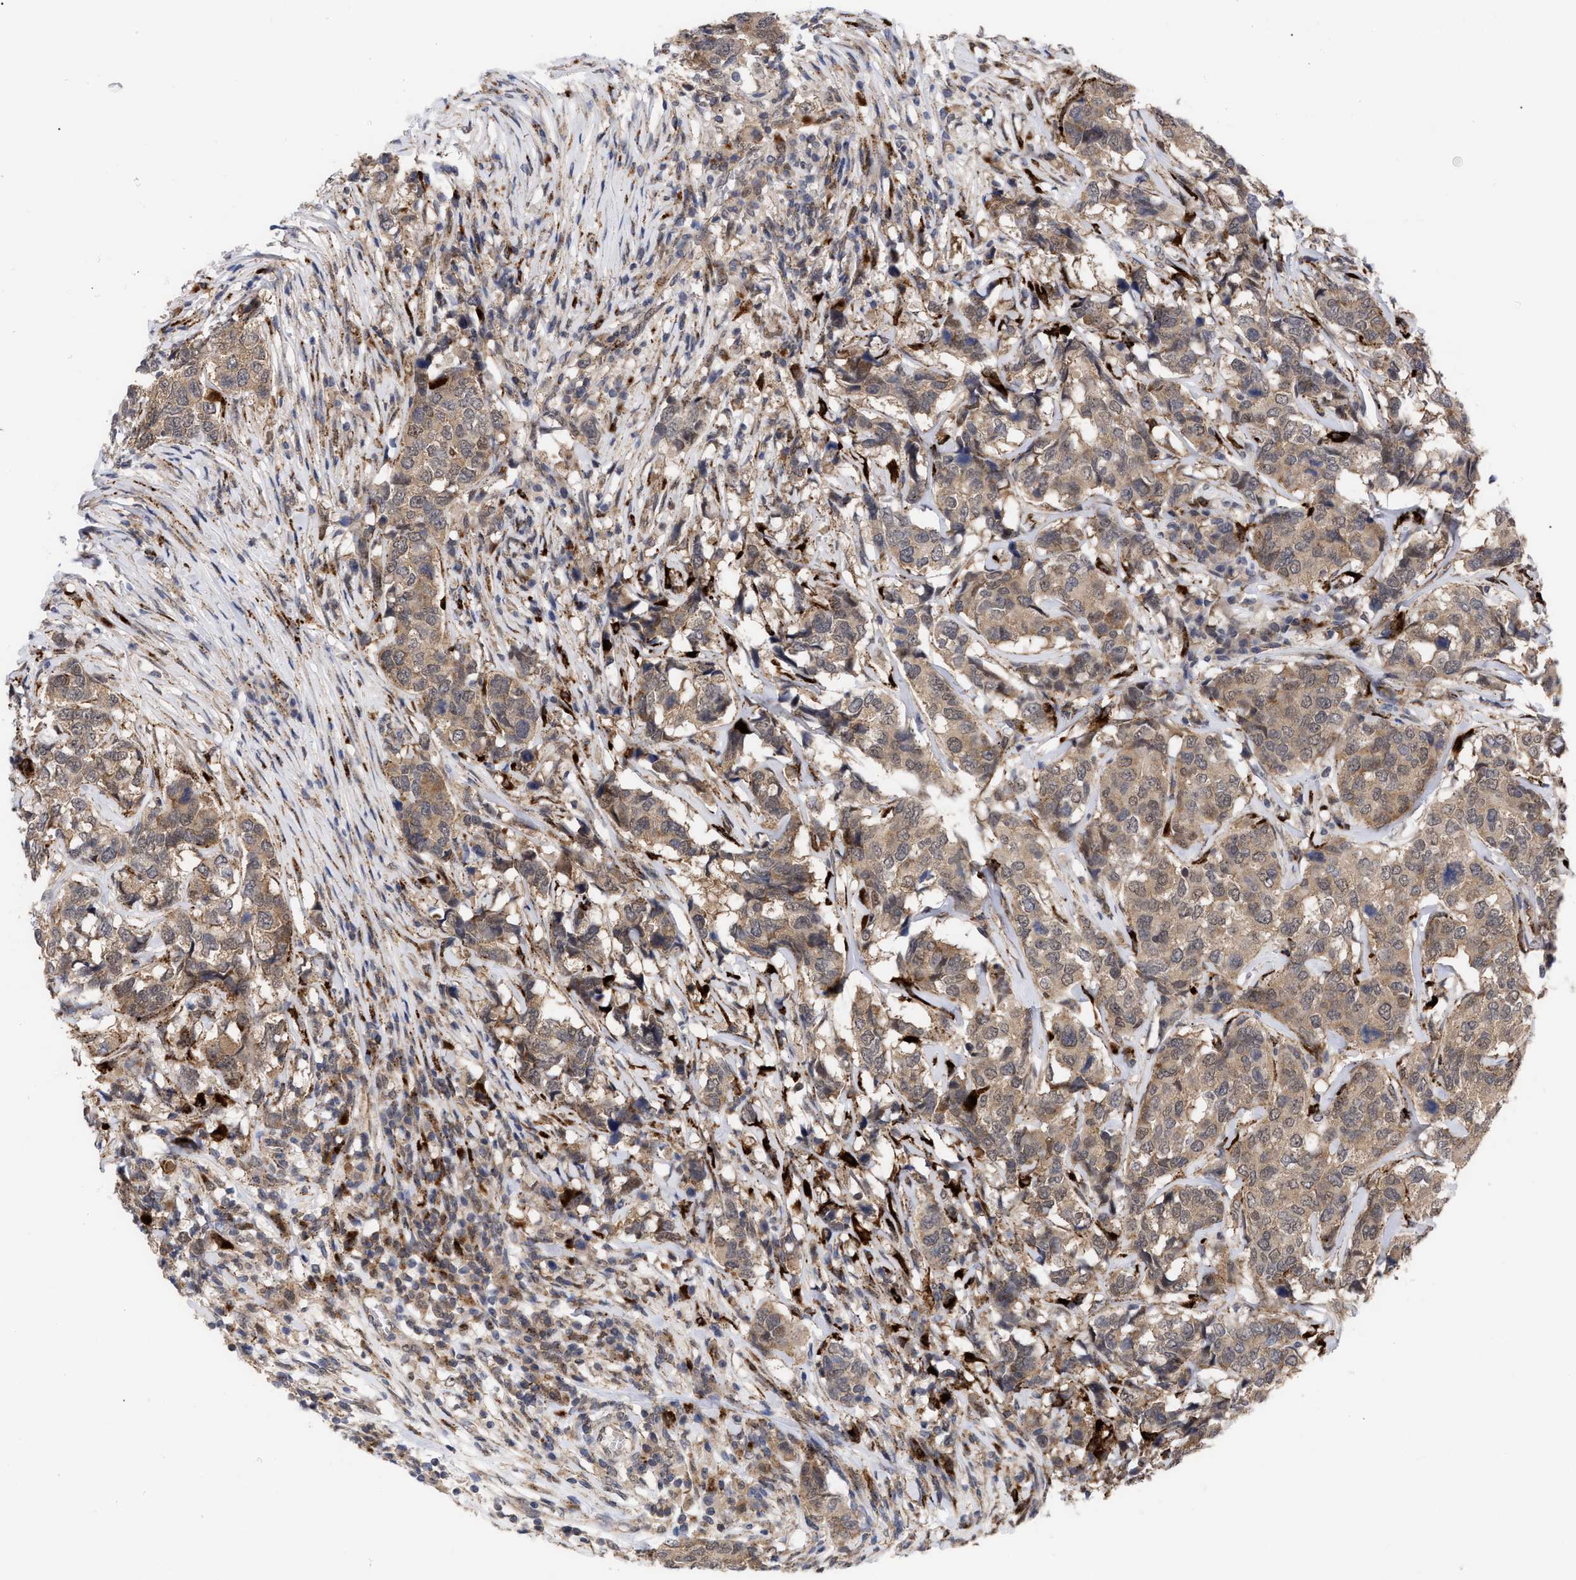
{"staining": {"intensity": "moderate", "quantity": ">75%", "location": "cytoplasmic/membranous"}, "tissue": "breast cancer", "cell_type": "Tumor cells", "image_type": "cancer", "snomed": [{"axis": "morphology", "description": "Lobular carcinoma"}, {"axis": "topography", "description": "Breast"}], "caption": "The immunohistochemical stain highlights moderate cytoplasmic/membranous positivity in tumor cells of breast cancer tissue. The staining was performed using DAB (3,3'-diaminobenzidine), with brown indicating positive protein expression. Nuclei are stained blue with hematoxylin.", "gene": "UPF1", "patient": {"sex": "female", "age": 59}}